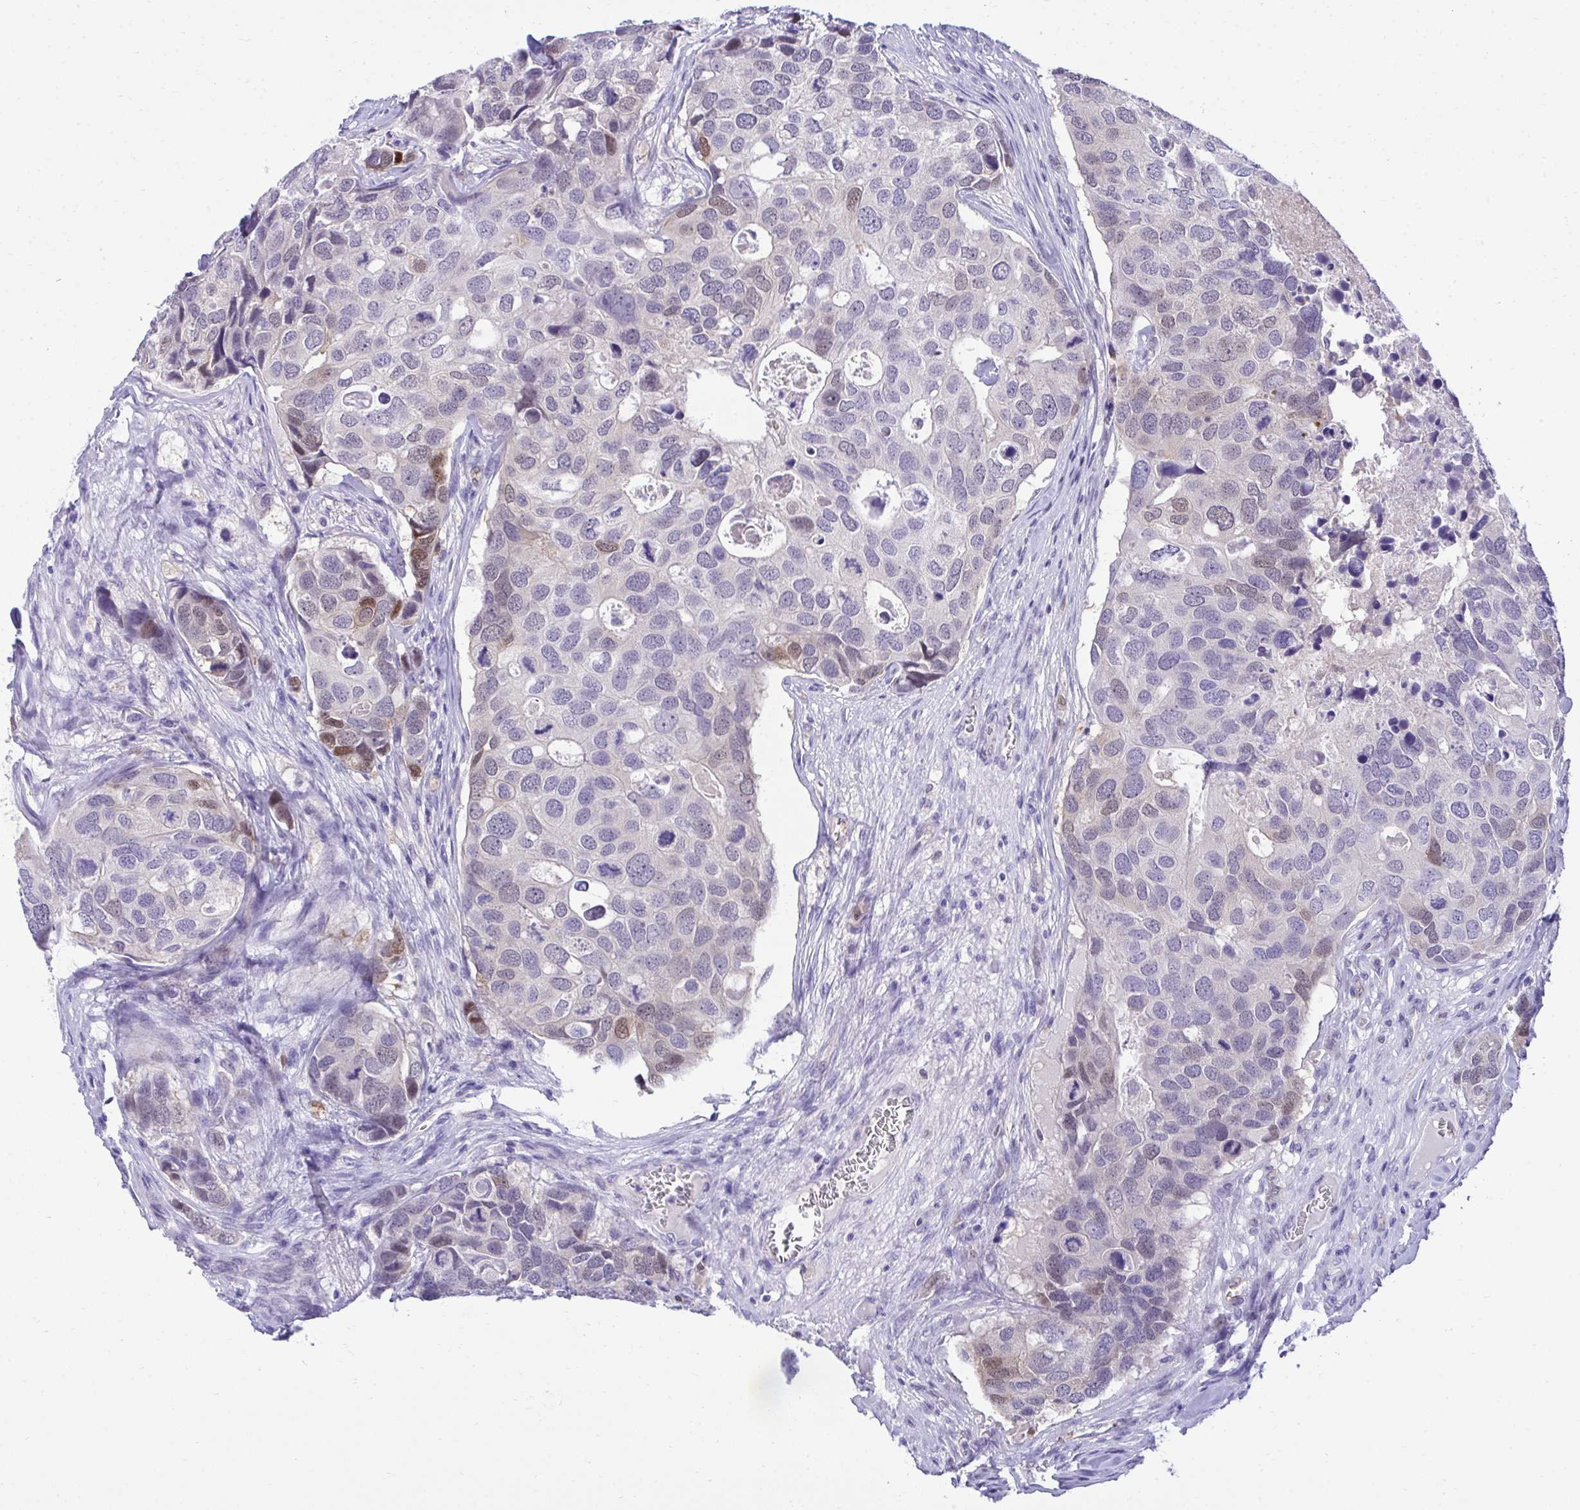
{"staining": {"intensity": "moderate", "quantity": "<25%", "location": "cytoplasmic/membranous,nuclear"}, "tissue": "breast cancer", "cell_type": "Tumor cells", "image_type": "cancer", "snomed": [{"axis": "morphology", "description": "Duct carcinoma"}, {"axis": "topography", "description": "Breast"}], "caption": "Breast cancer stained for a protein demonstrates moderate cytoplasmic/membranous and nuclear positivity in tumor cells.", "gene": "PGM2L1", "patient": {"sex": "female", "age": 83}}